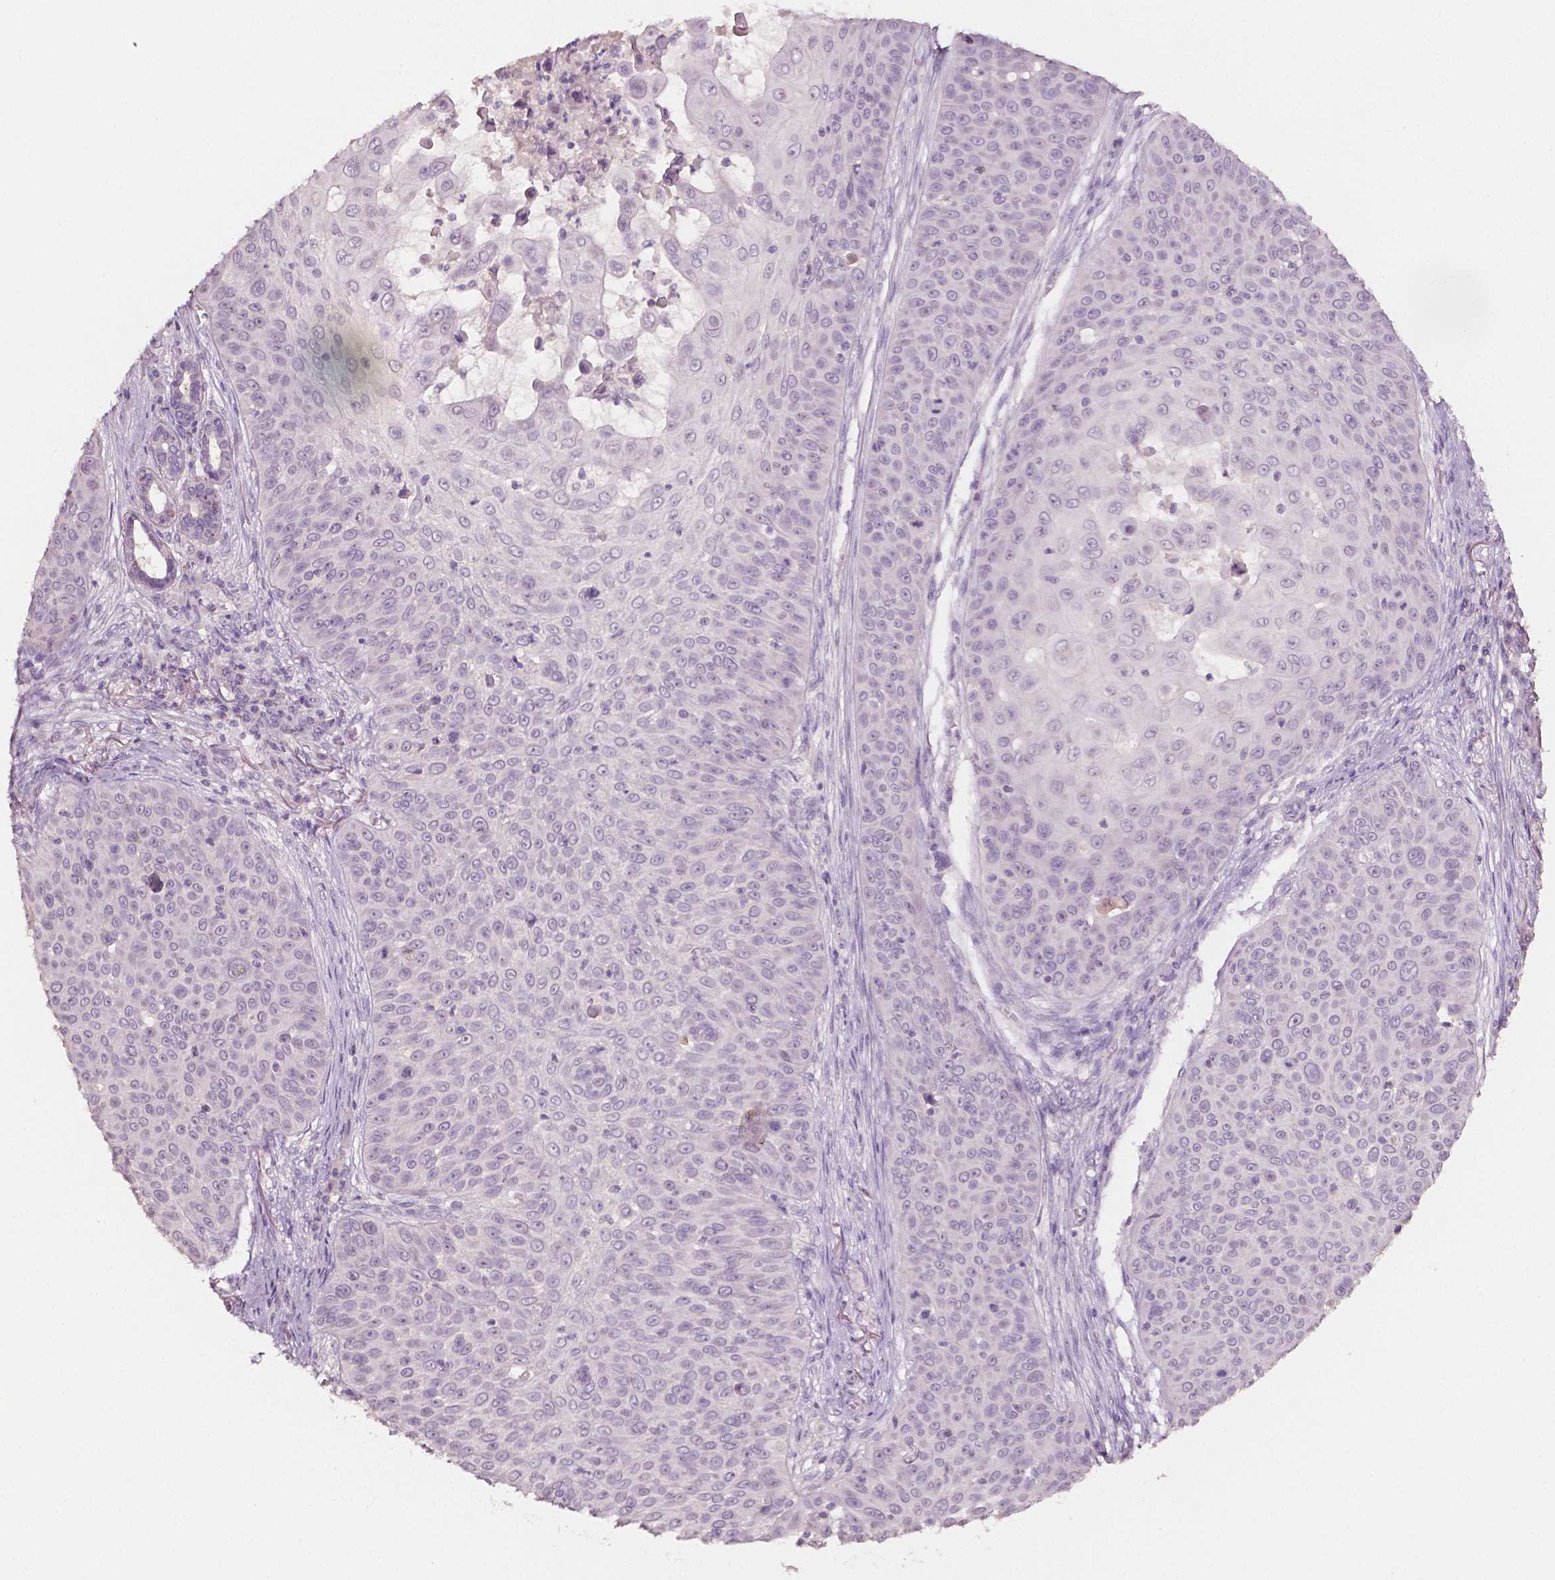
{"staining": {"intensity": "negative", "quantity": "none", "location": "none"}, "tissue": "skin cancer", "cell_type": "Tumor cells", "image_type": "cancer", "snomed": [{"axis": "morphology", "description": "Squamous cell carcinoma, NOS"}, {"axis": "topography", "description": "Skin"}], "caption": "Tumor cells show no significant staining in skin cancer.", "gene": "NPC1L1", "patient": {"sex": "male", "age": 82}}